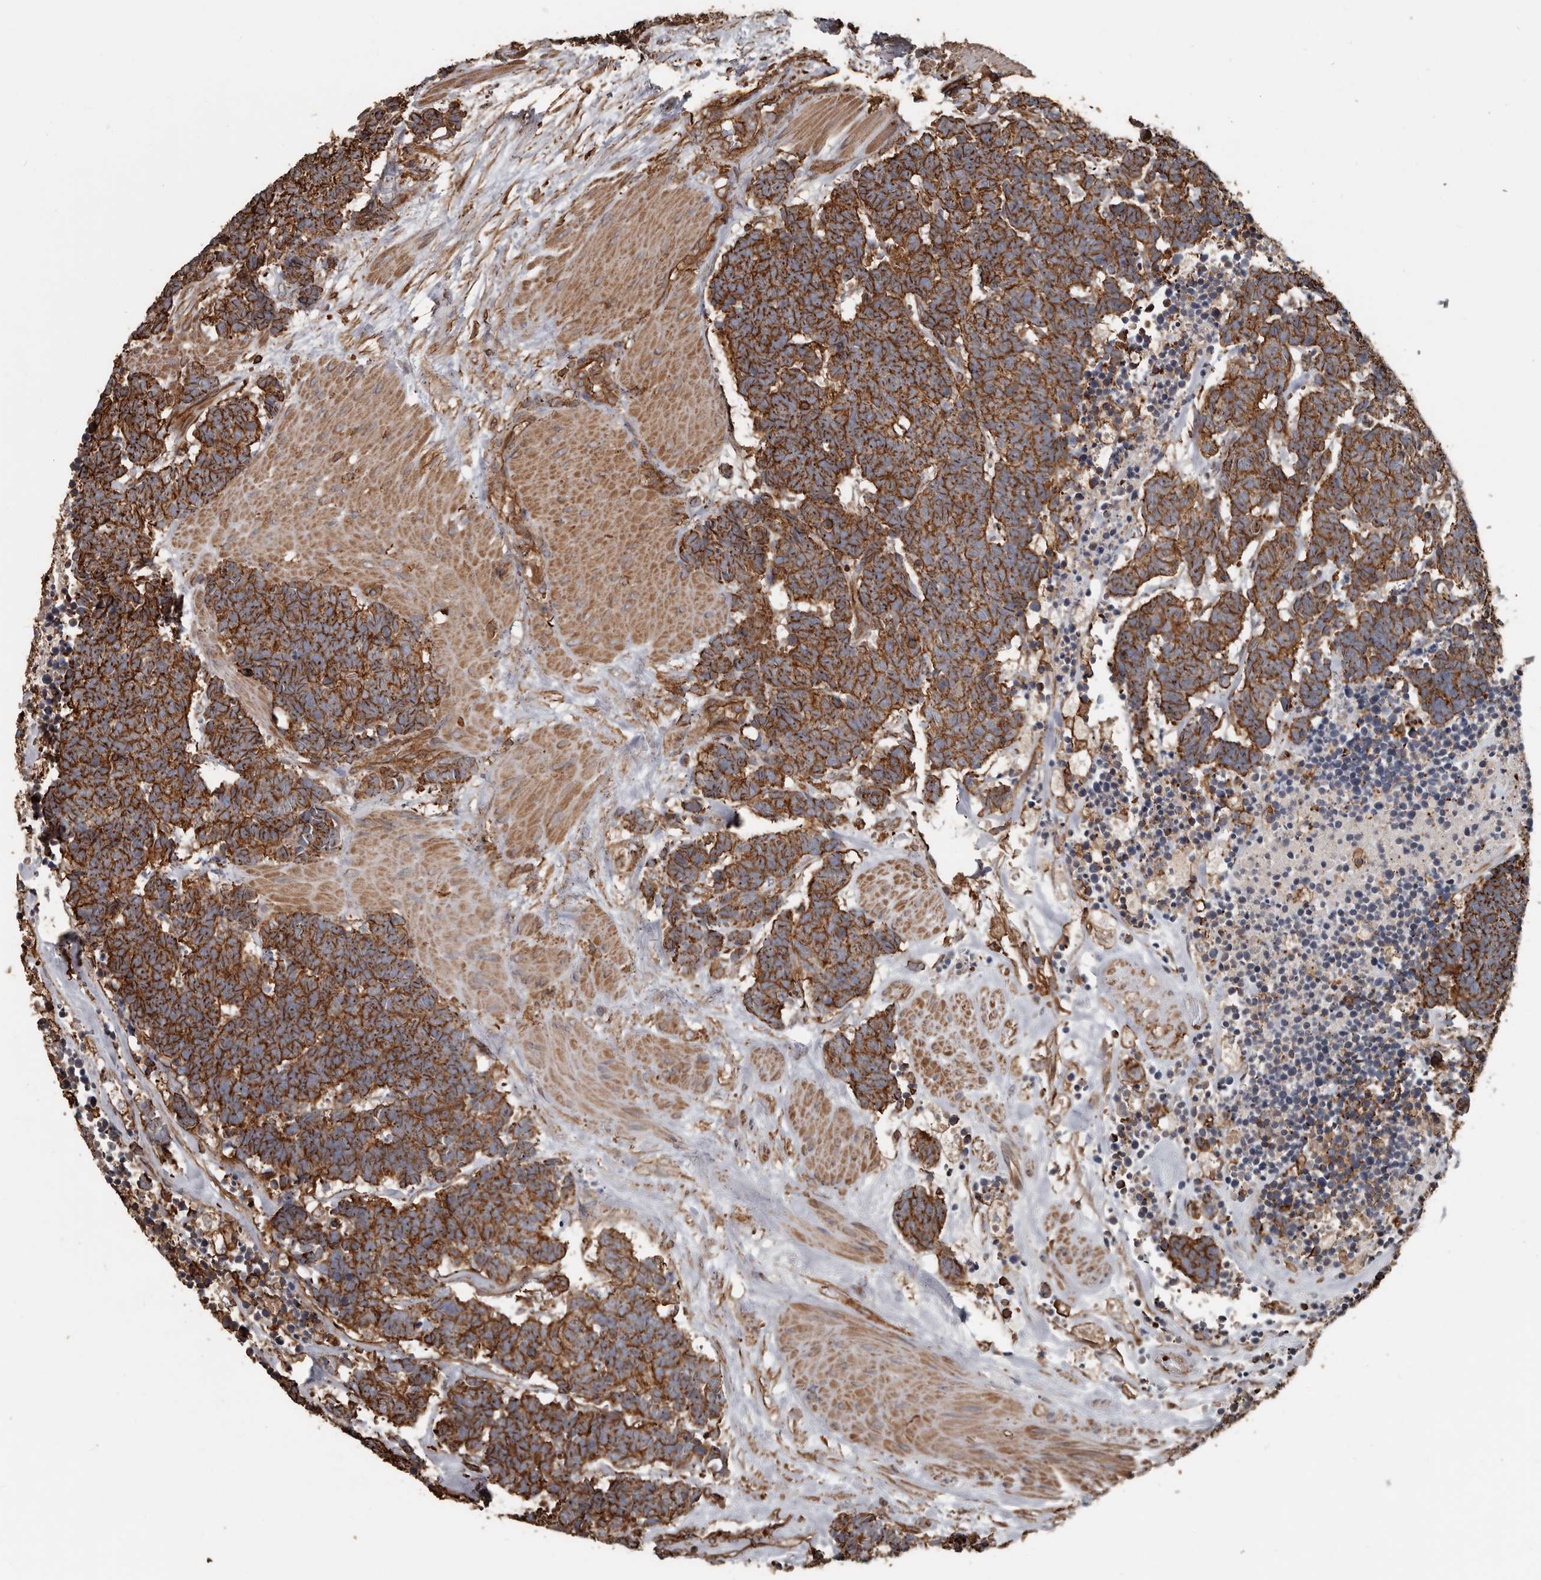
{"staining": {"intensity": "strong", "quantity": ">75%", "location": "cytoplasmic/membranous"}, "tissue": "carcinoid", "cell_type": "Tumor cells", "image_type": "cancer", "snomed": [{"axis": "morphology", "description": "Carcinoma, NOS"}, {"axis": "morphology", "description": "Carcinoid, malignant, NOS"}, {"axis": "topography", "description": "Urinary bladder"}], "caption": "IHC of carcinoid exhibits high levels of strong cytoplasmic/membranous staining in approximately >75% of tumor cells.", "gene": "DENND6B", "patient": {"sex": "male", "age": 57}}